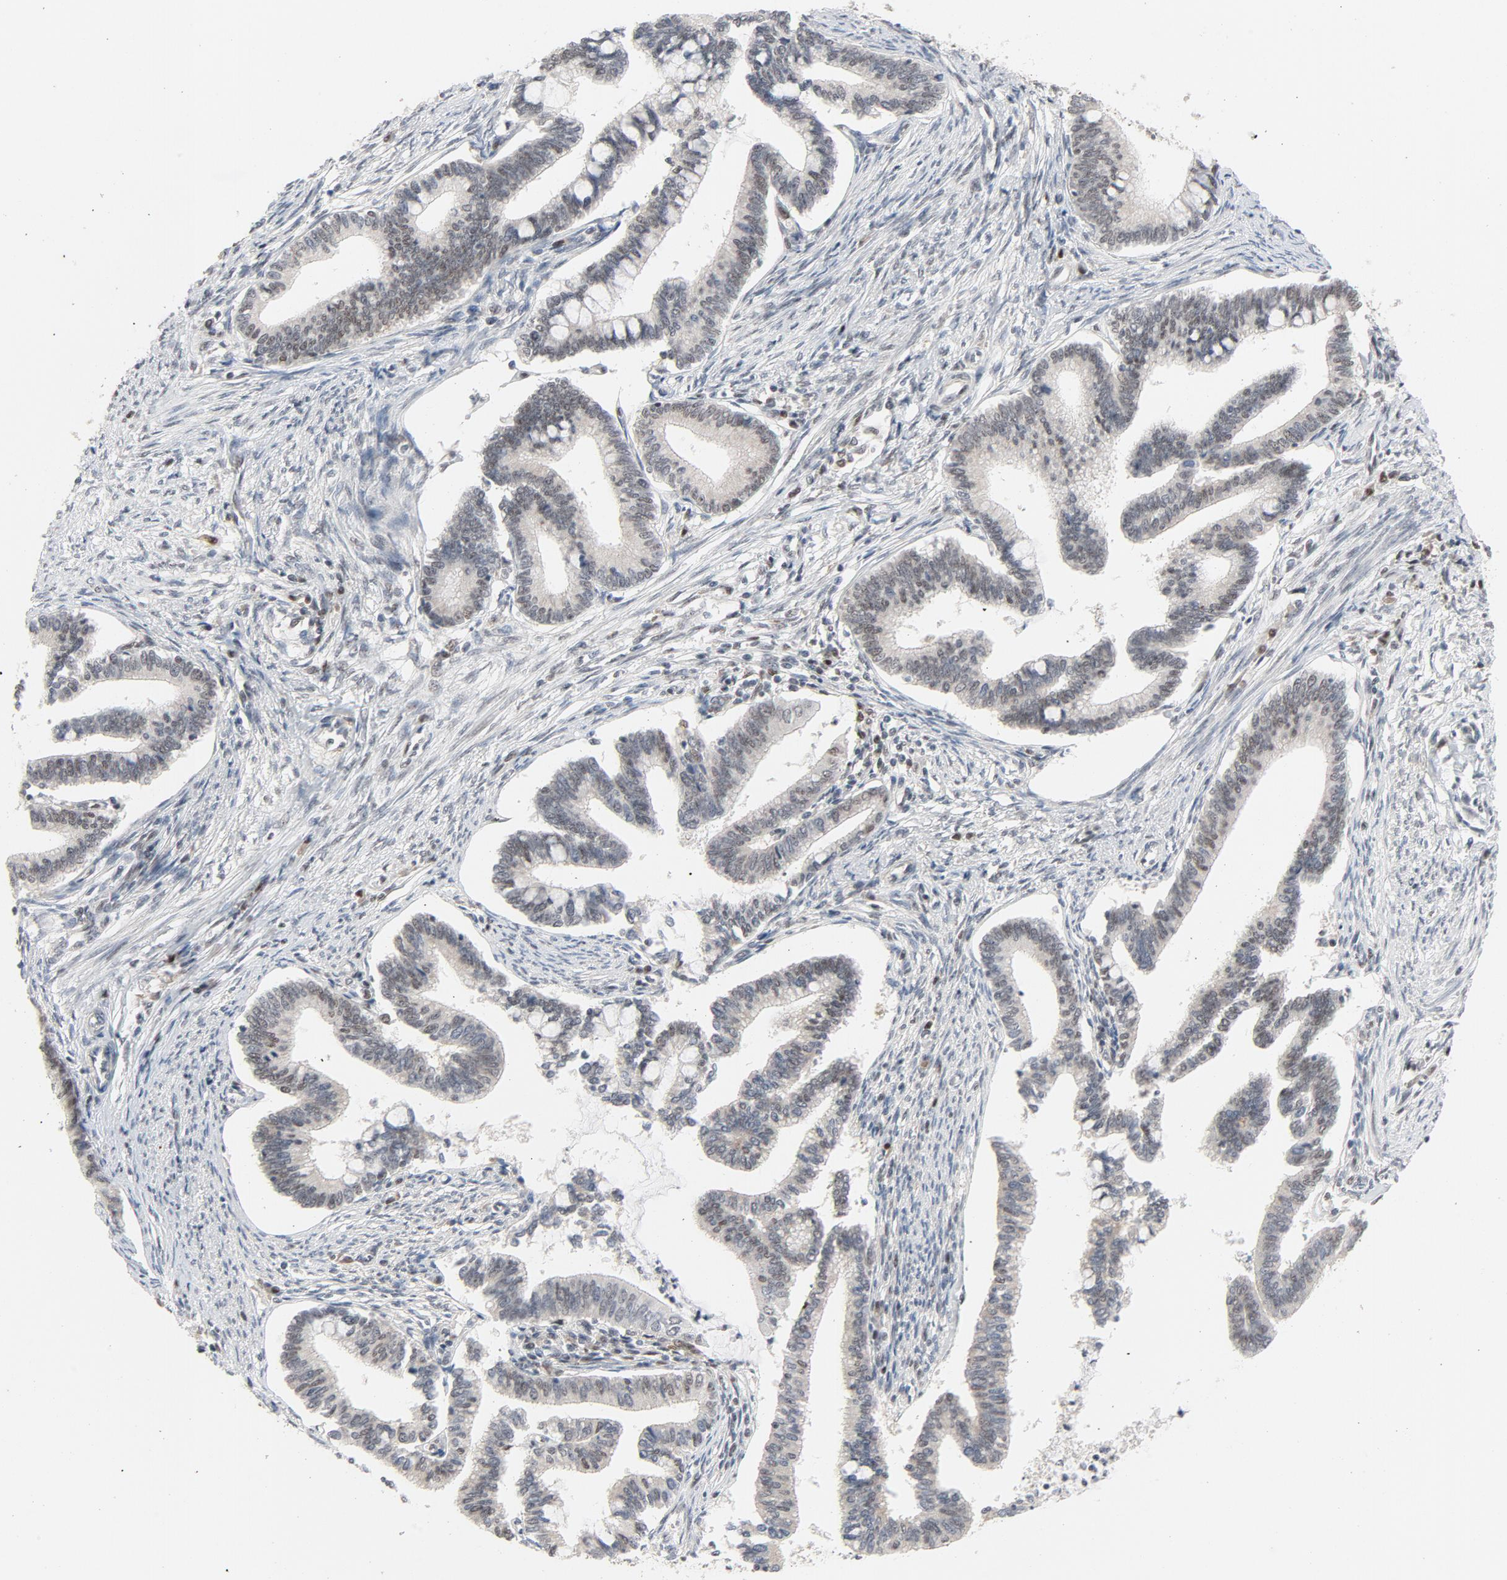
{"staining": {"intensity": "weak", "quantity": "25%-75%", "location": "nuclear"}, "tissue": "cervical cancer", "cell_type": "Tumor cells", "image_type": "cancer", "snomed": [{"axis": "morphology", "description": "Adenocarcinoma, NOS"}, {"axis": "topography", "description": "Cervix"}], "caption": "Protein staining of cervical cancer tissue displays weak nuclear expression in about 25%-75% of tumor cells.", "gene": "JMJD6", "patient": {"sex": "female", "age": 36}}